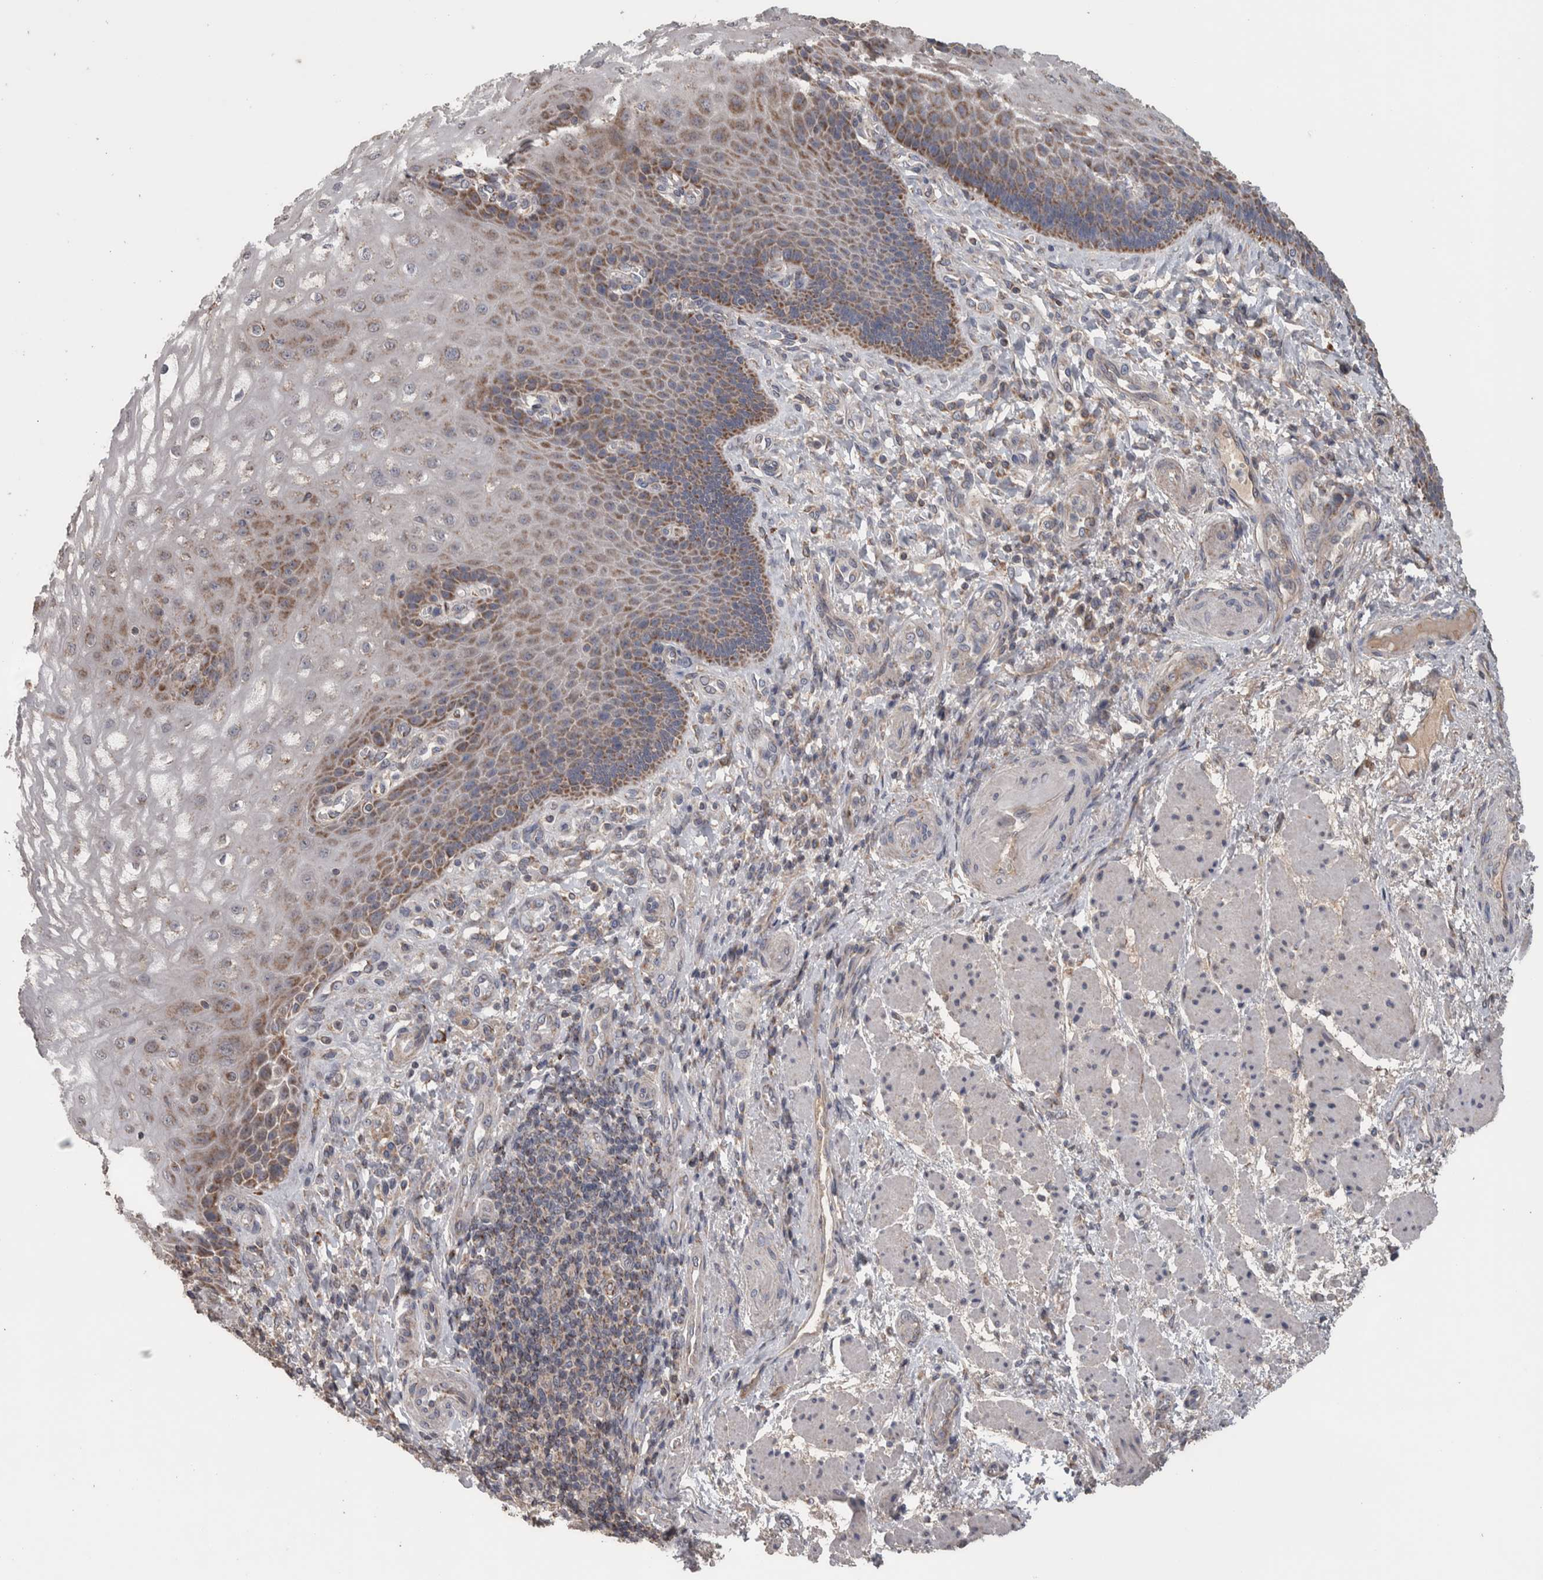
{"staining": {"intensity": "moderate", "quantity": "25%-75%", "location": "cytoplasmic/membranous"}, "tissue": "esophagus", "cell_type": "Squamous epithelial cells", "image_type": "normal", "snomed": [{"axis": "morphology", "description": "Normal tissue, NOS"}, {"axis": "topography", "description": "Esophagus"}], "caption": "Protein expression analysis of unremarkable human esophagus reveals moderate cytoplasmic/membranous positivity in about 25%-75% of squamous epithelial cells. The protein is stained brown, and the nuclei are stained in blue (DAB (3,3'-diaminobenzidine) IHC with brightfield microscopy, high magnification).", "gene": "SCO1", "patient": {"sex": "male", "age": 54}}